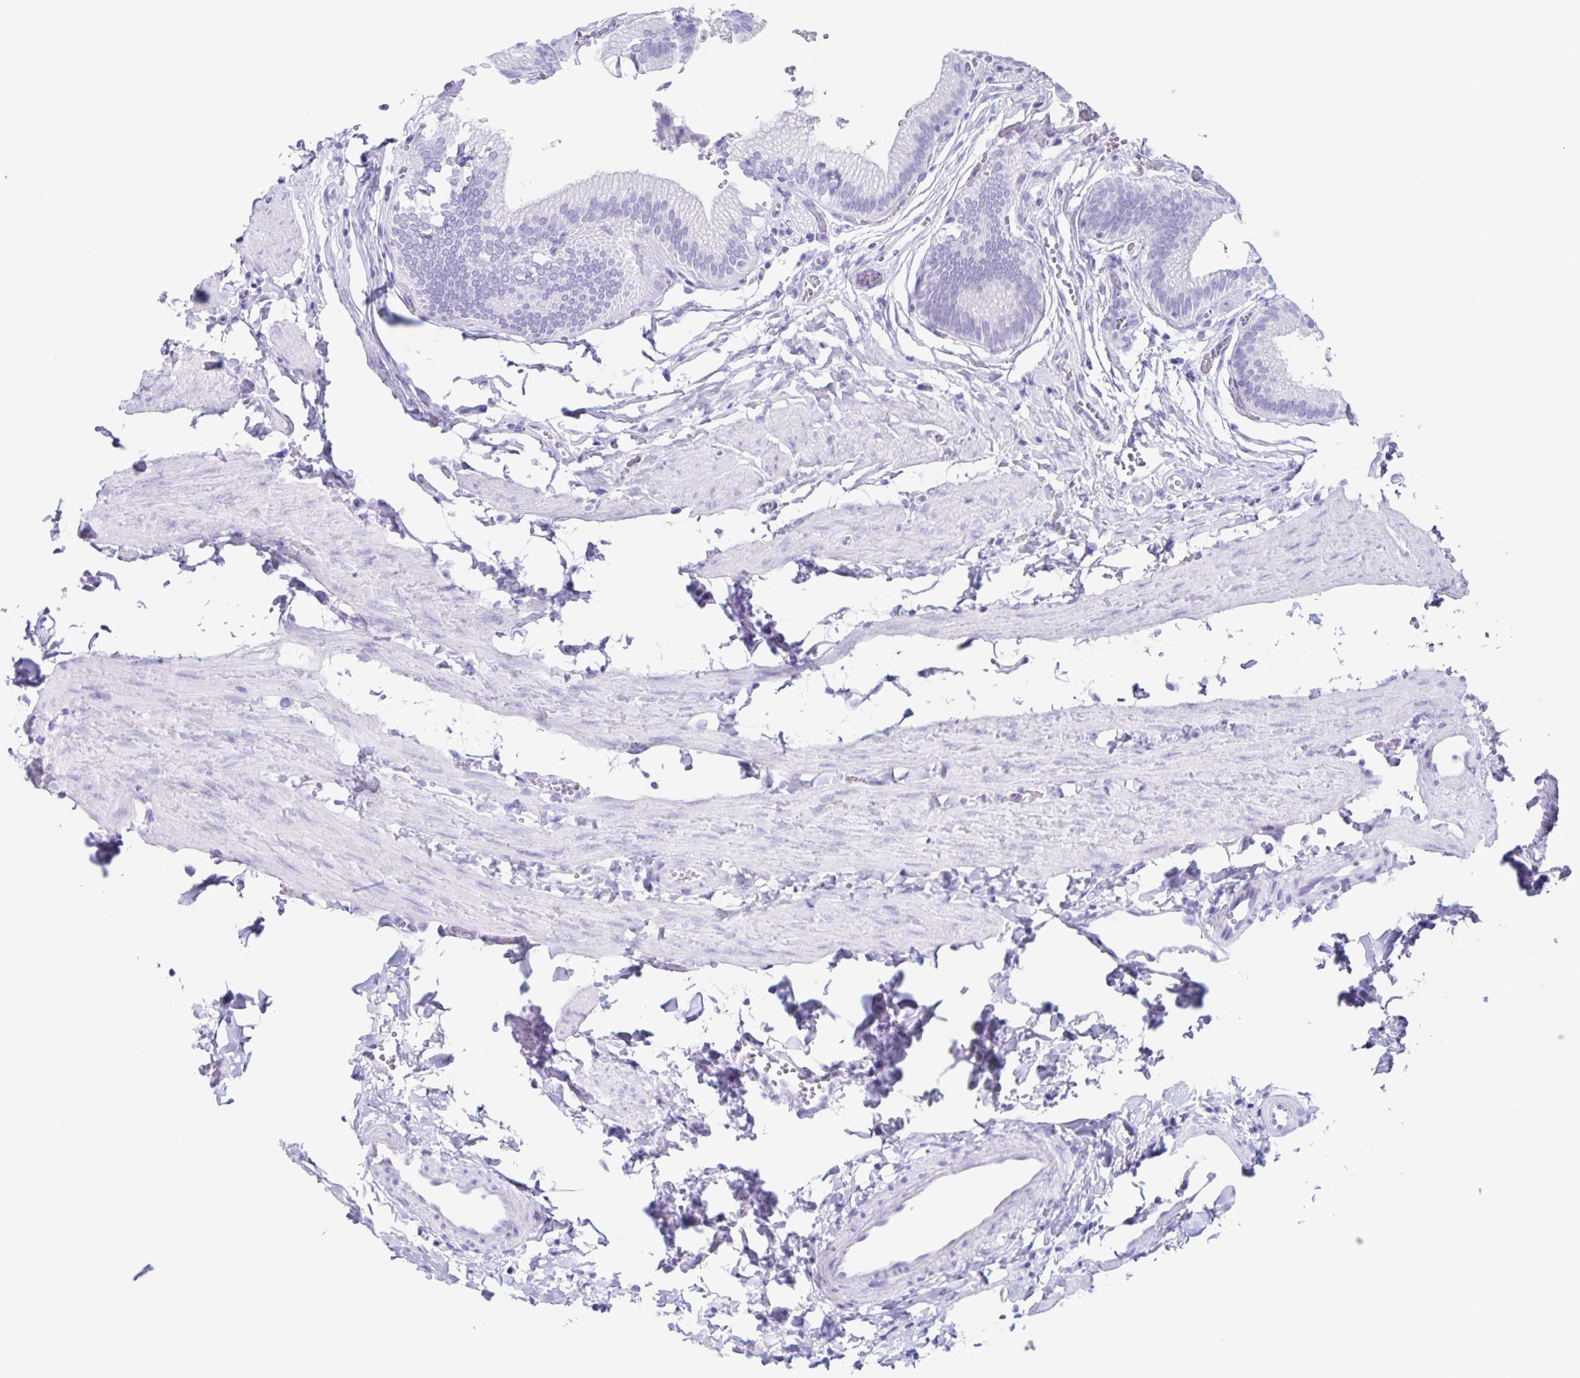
{"staining": {"intensity": "negative", "quantity": "none", "location": "none"}, "tissue": "gallbladder", "cell_type": "Glandular cells", "image_type": "normal", "snomed": [{"axis": "morphology", "description": "Normal tissue, NOS"}, {"axis": "topography", "description": "Gallbladder"}, {"axis": "topography", "description": "Peripheral nerve tissue"}], "caption": "This is an immunohistochemistry micrograph of benign human gallbladder. There is no expression in glandular cells.", "gene": "C12orf56", "patient": {"sex": "male", "age": 17}}